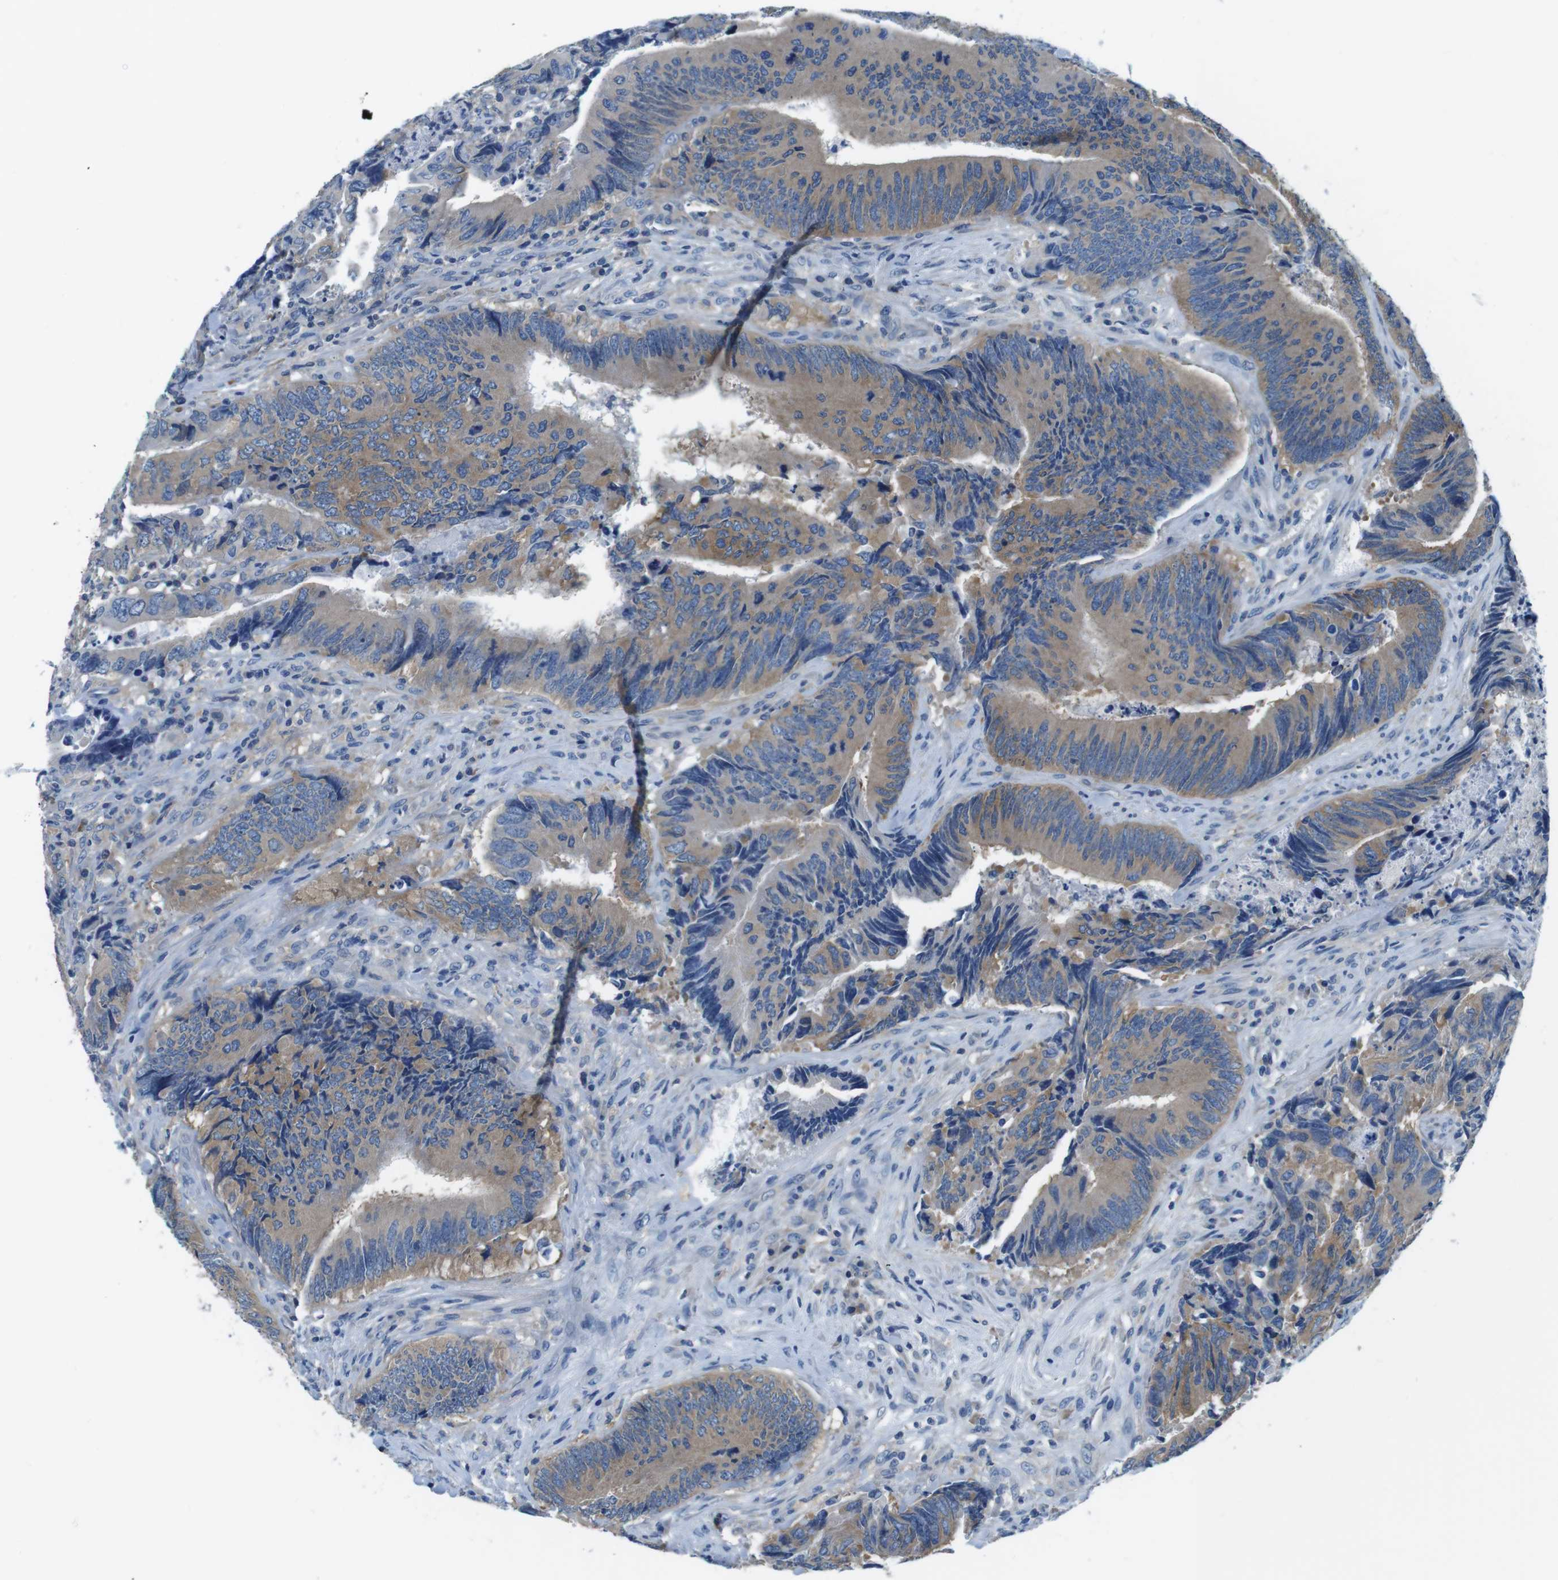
{"staining": {"intensity": "moderate", "quantity": ">75%", "location": "cytoplasmic/membranous"}, "tissue": "colorectal cancer", "cell_type": "Tumor cells", "image_type": "cancer", "snomed": [{"axis": "morphology", "description": "Normal tissue, NOS"}, {"axis": "morphology", "description": "Adenocarcinoma, NOS"}, {"axis": "topography", "description": "Colon"}], "caption": "Immunohistochemistry image of neoplastic tissue: colorectal adenocarcinoma stained using IHC demonstrates medium levels of moderate protein expression localized specifically in the cytoplasmic/membranous of tumor cells, appearing as a cytoplasmic/membranous brown color.", "gene": "DENND4C", "patient": {"sex": "male", "age": 56}}